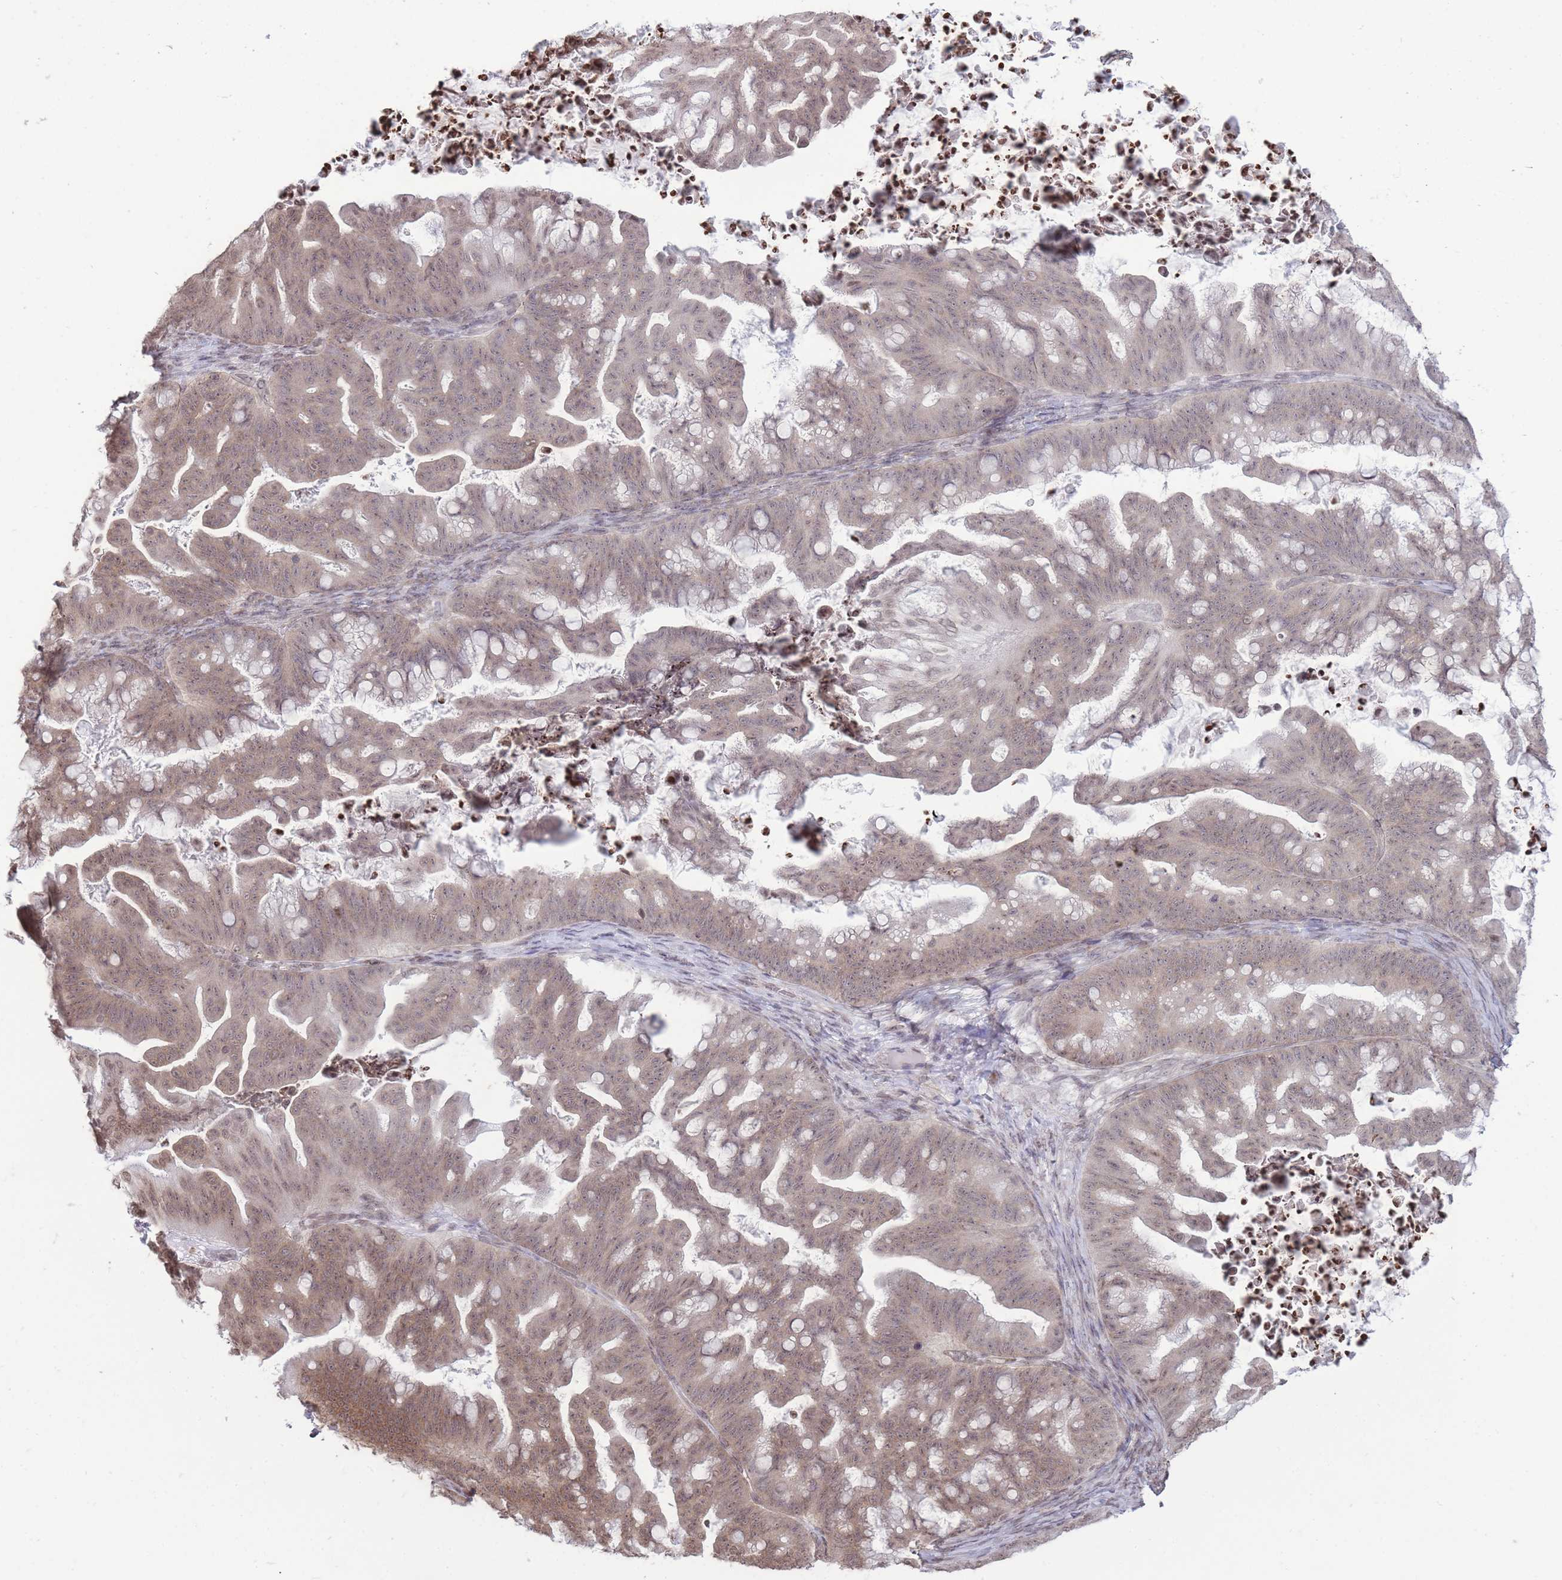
{"staining": {"intensity": "weak", "quantity": ">75%", "location": "cytoplasmic/membranous,nuclear"}, "tissue": "ovarian cancer", "cell_type": "Tumor cells", "image_type": "cancer", "snomed": [{"axis": "morphology", "description": "Cystadenocarcinoma, mucinous, NOS"}, {"axis": "topography", "description": "Ovary"}], "caption": "Protein expression analysis of human ovarian cancer (mucinous cystadenocarcinoma) reveals weak cytoplasmic/membranous and nuclear positivity in about >75% of tumor cells. (DAB (3,3'-diaminobenzidine) IHC, brown staining for protein, blue staining for nuclei).", "gene": "SHISAL1", "patient": {"sex": "female", "age": 67}}